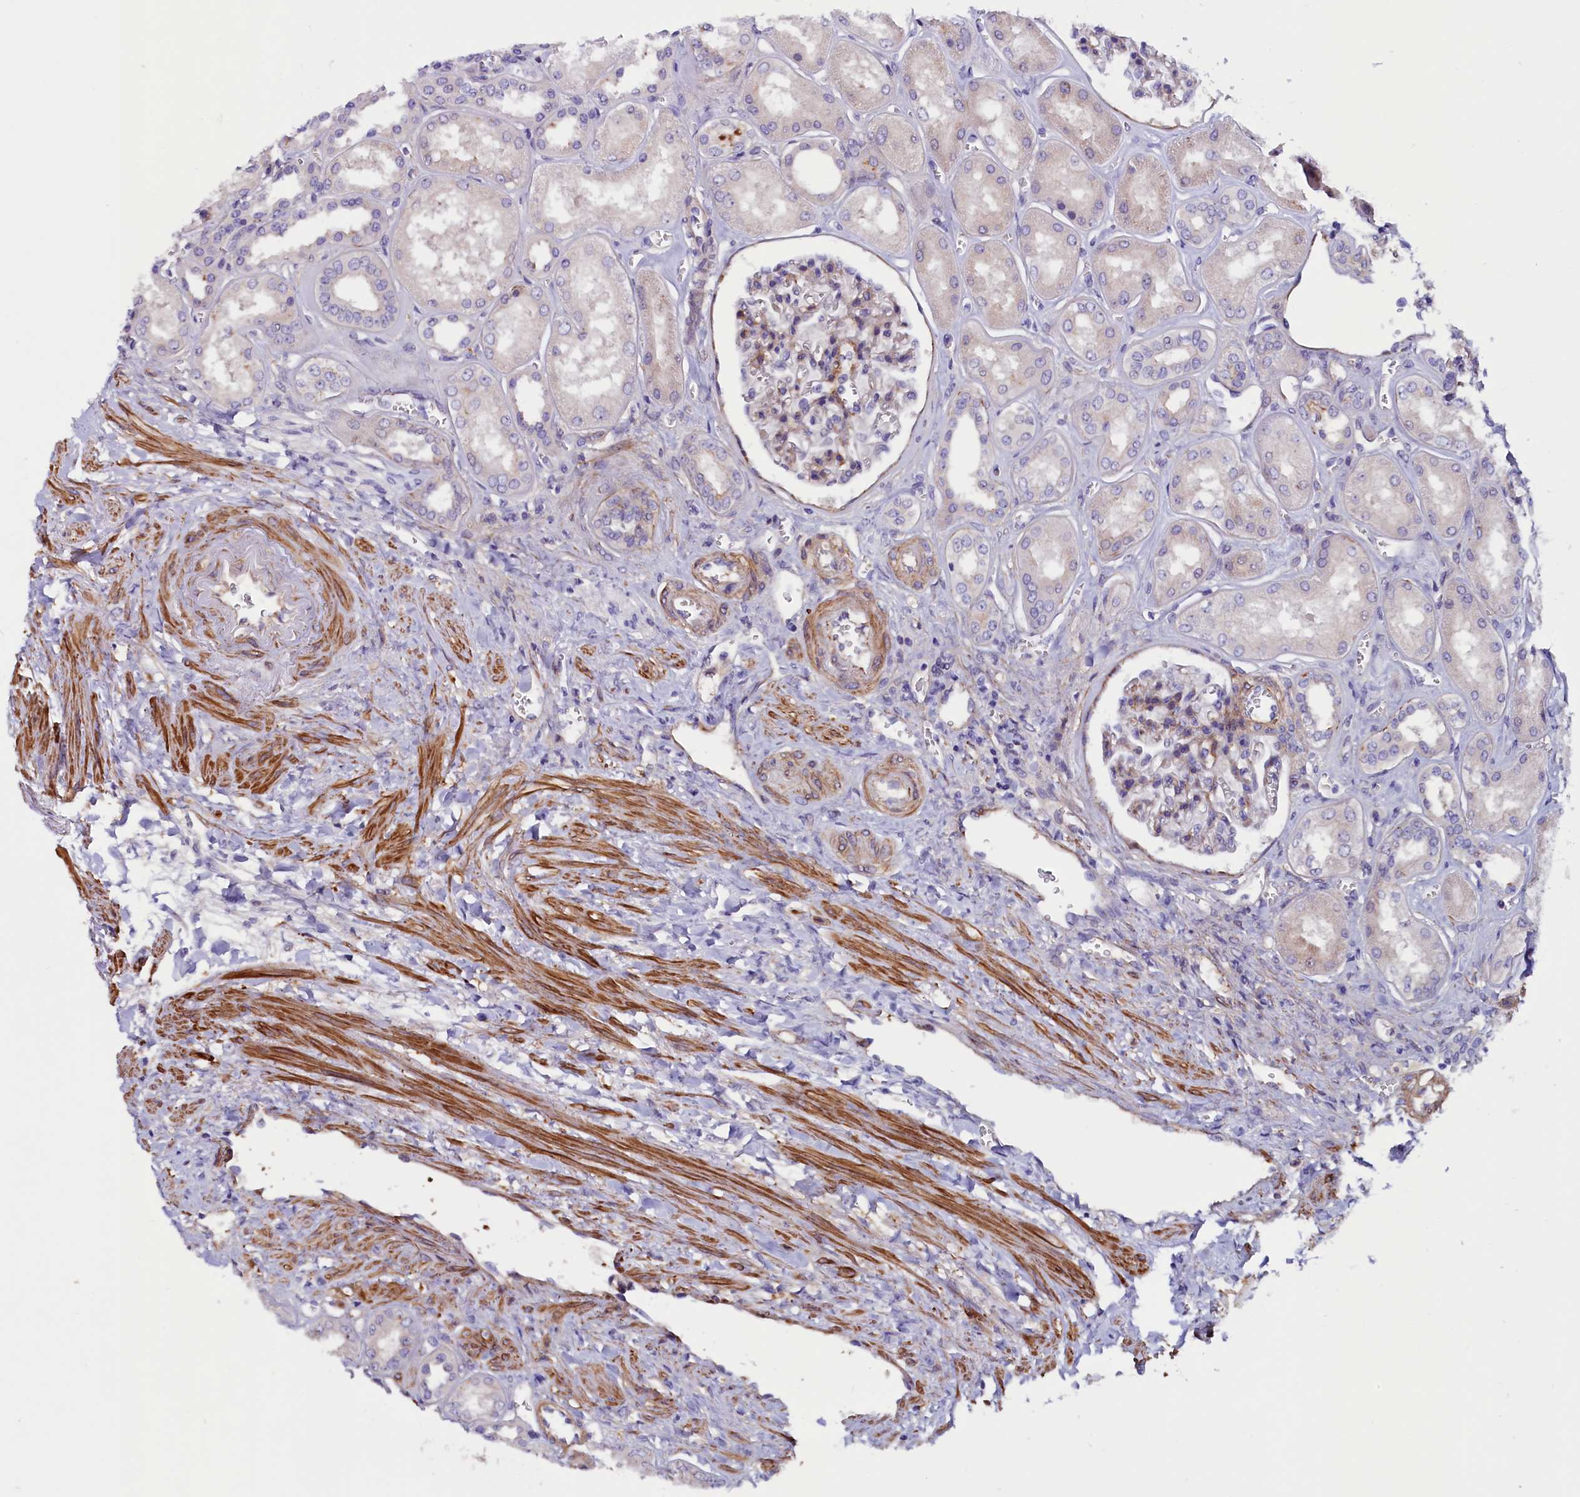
{"staining": {"intensity": "moderate", "quantity": "<25%", "location": "cytoplasmic/membranous"}, "tissue": "kidney", "cell_type": "Cells in glomeruli", "image_type": "normal", "snomed": [{"axis": "morphology", "description": "Normal tissue, NOS"}, {"axis": "morphology", "description": "Adenocarcinoma, NOS"}, {"axis": "topography", "description": "Kidney"}], "caption": "An image of human kidney stained for a protein demonstrates moderate cytoplasmic/membranous brown staining in cells in glomeruli.", "gene": "ZNF749", "patient": {"sex": "female", "age": 68}}